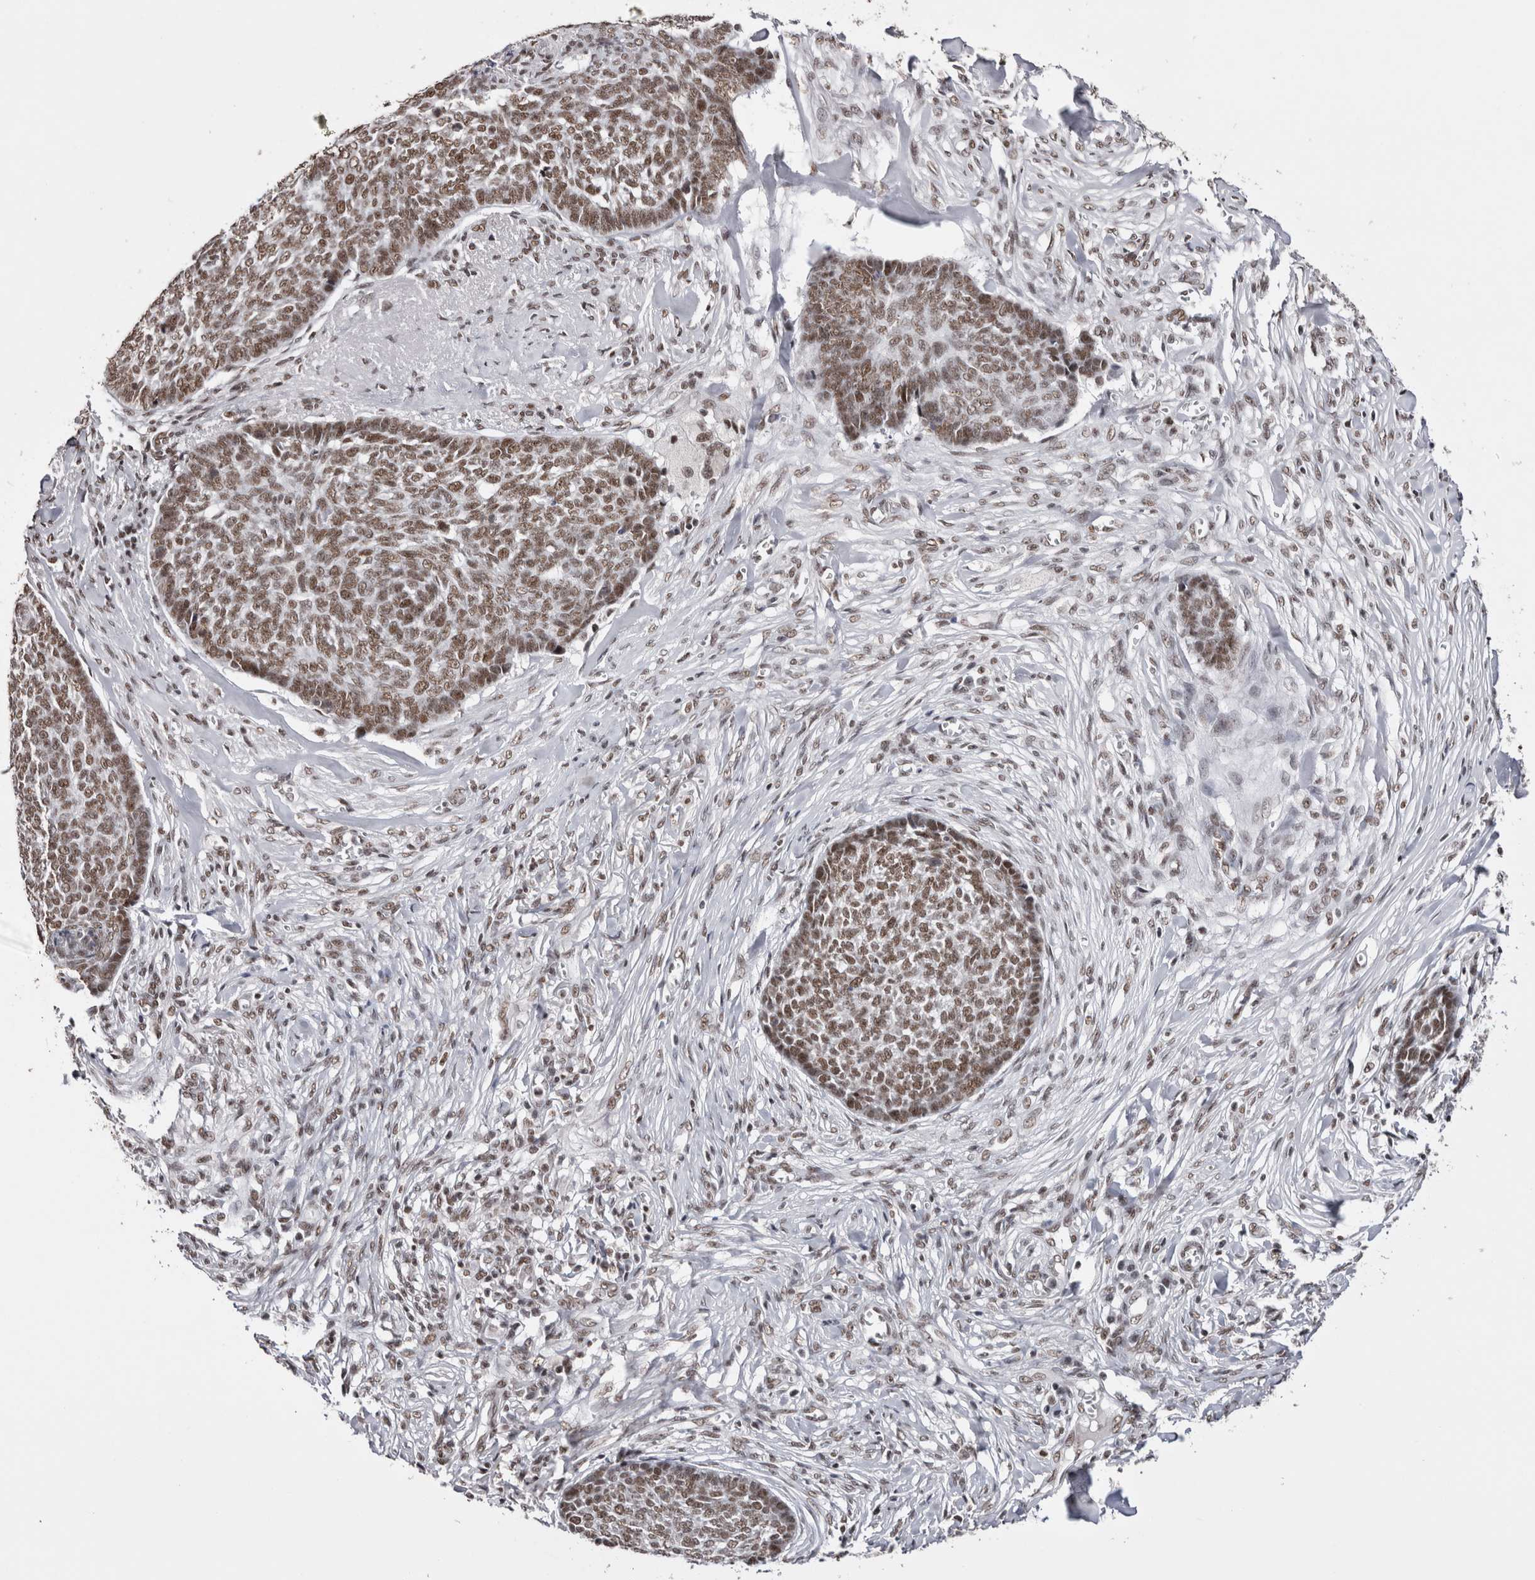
{"staining": {"intensity": "moderate", "quantity": ">75%", "location": "nuclear"}, "tissue": "skin cancer", "cell_type": "Tumor cells", "image_type": "cancer", "snomed": [{"axis": "morphology", "description": "Basal cell carcinoma"}, {"axis": "topography", "description": "Skin"}], "caption": "Immunohistochemistry of human skin cancer shows medium levels of moderate nuclear positivity in approximately >75% of tumor cells.", "gene": "SMC1A", "patient": {"sex": "male", "age": 84}}